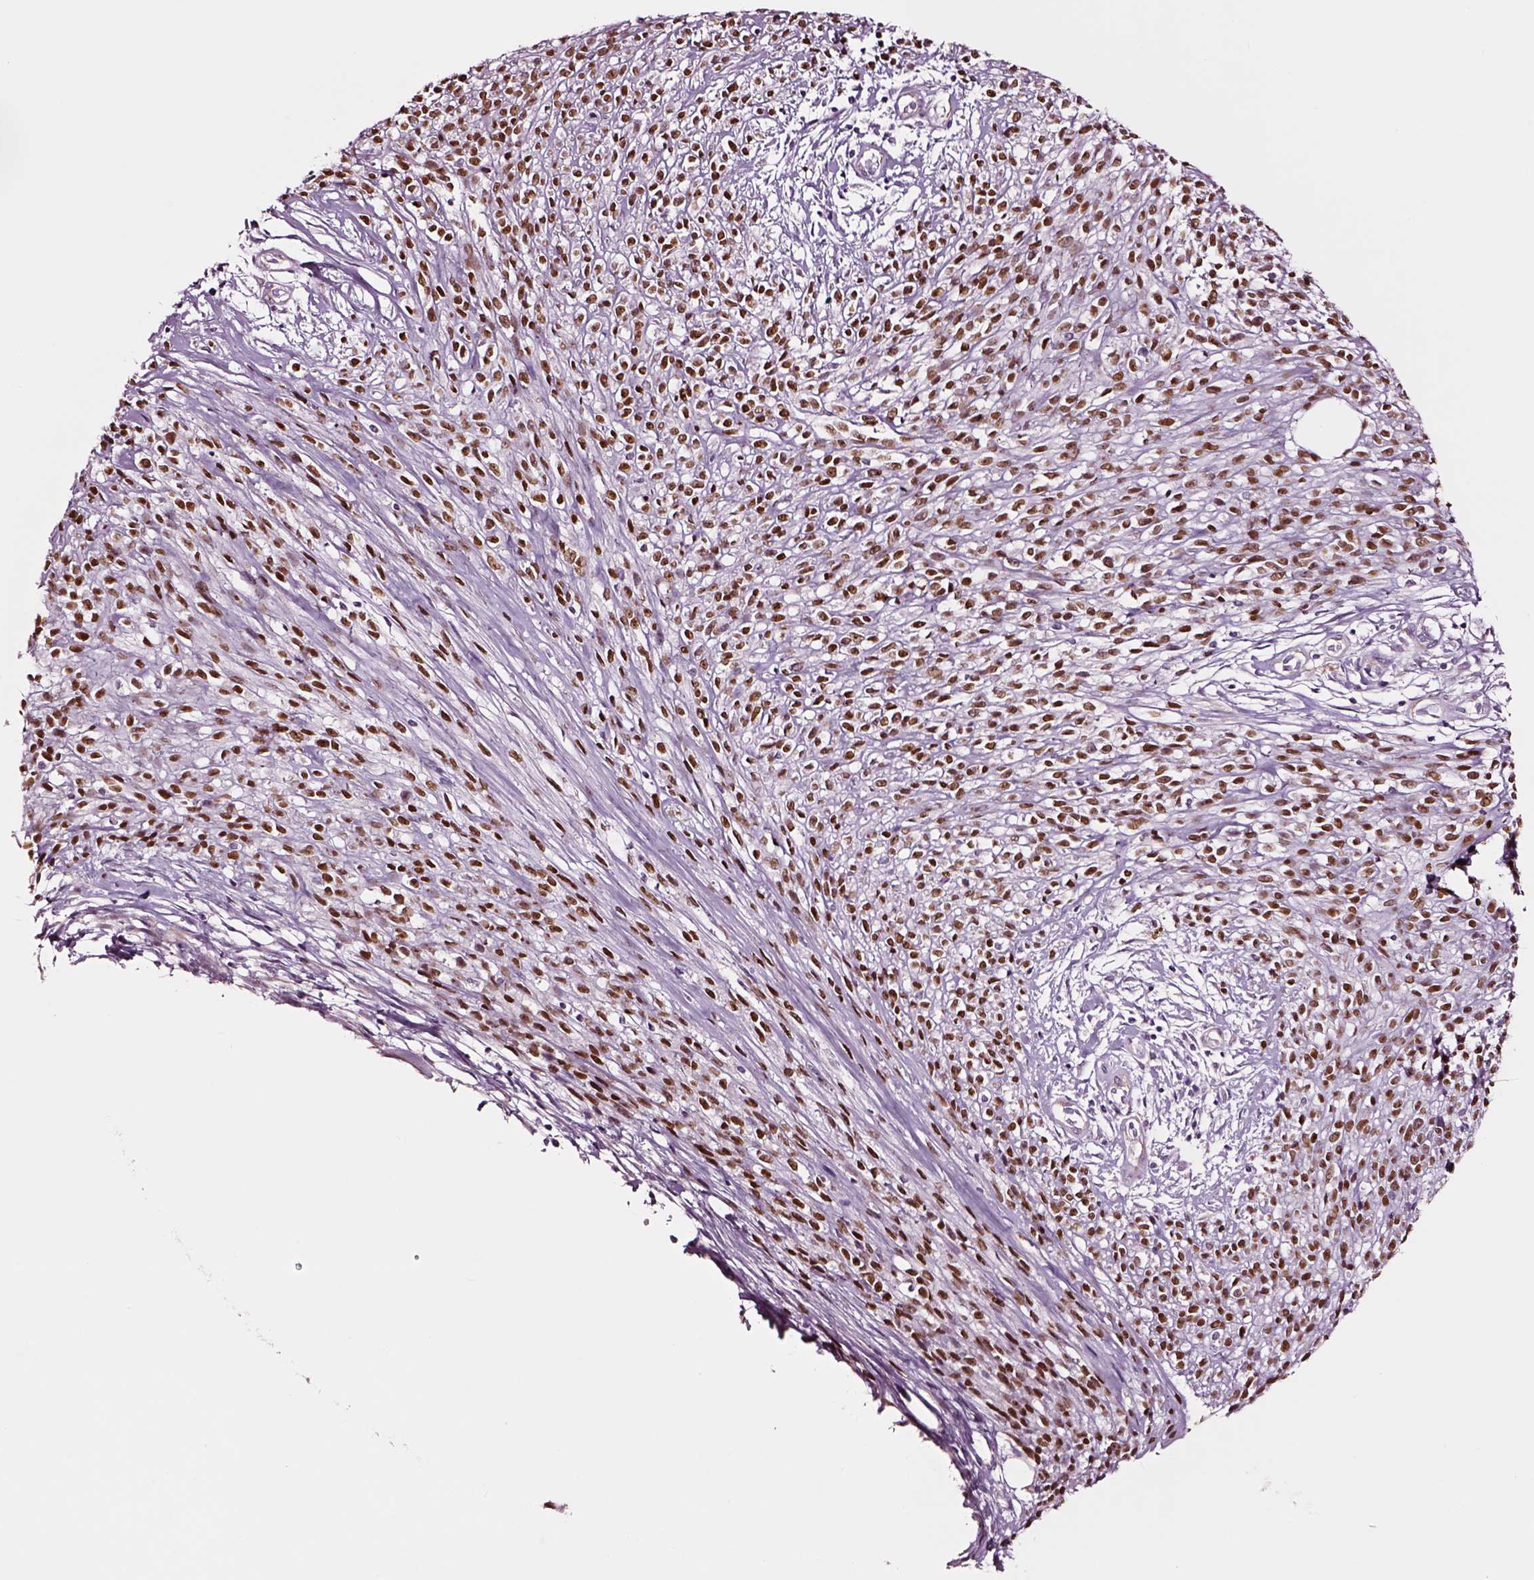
{"staining": {"intensity": "strong", "quantity": ">75%", "location": "nuclear"}, "tissue": "melanoma", "cell_type": "Tumor cells", "image_type": "cancer", "snomed": [{"axis": "morphology", "description": "Malignant melanoma, NOS"}, {"axis": "topography", "description": "Skin"}, {"axis": "topography", "description": "Skin of trunk"}], "caption": "Human melanoma stained with a protein marker displays strong staining in tumor cells.", "gene": "SOX10", "patient": {"sex": "male", "age": 74}}